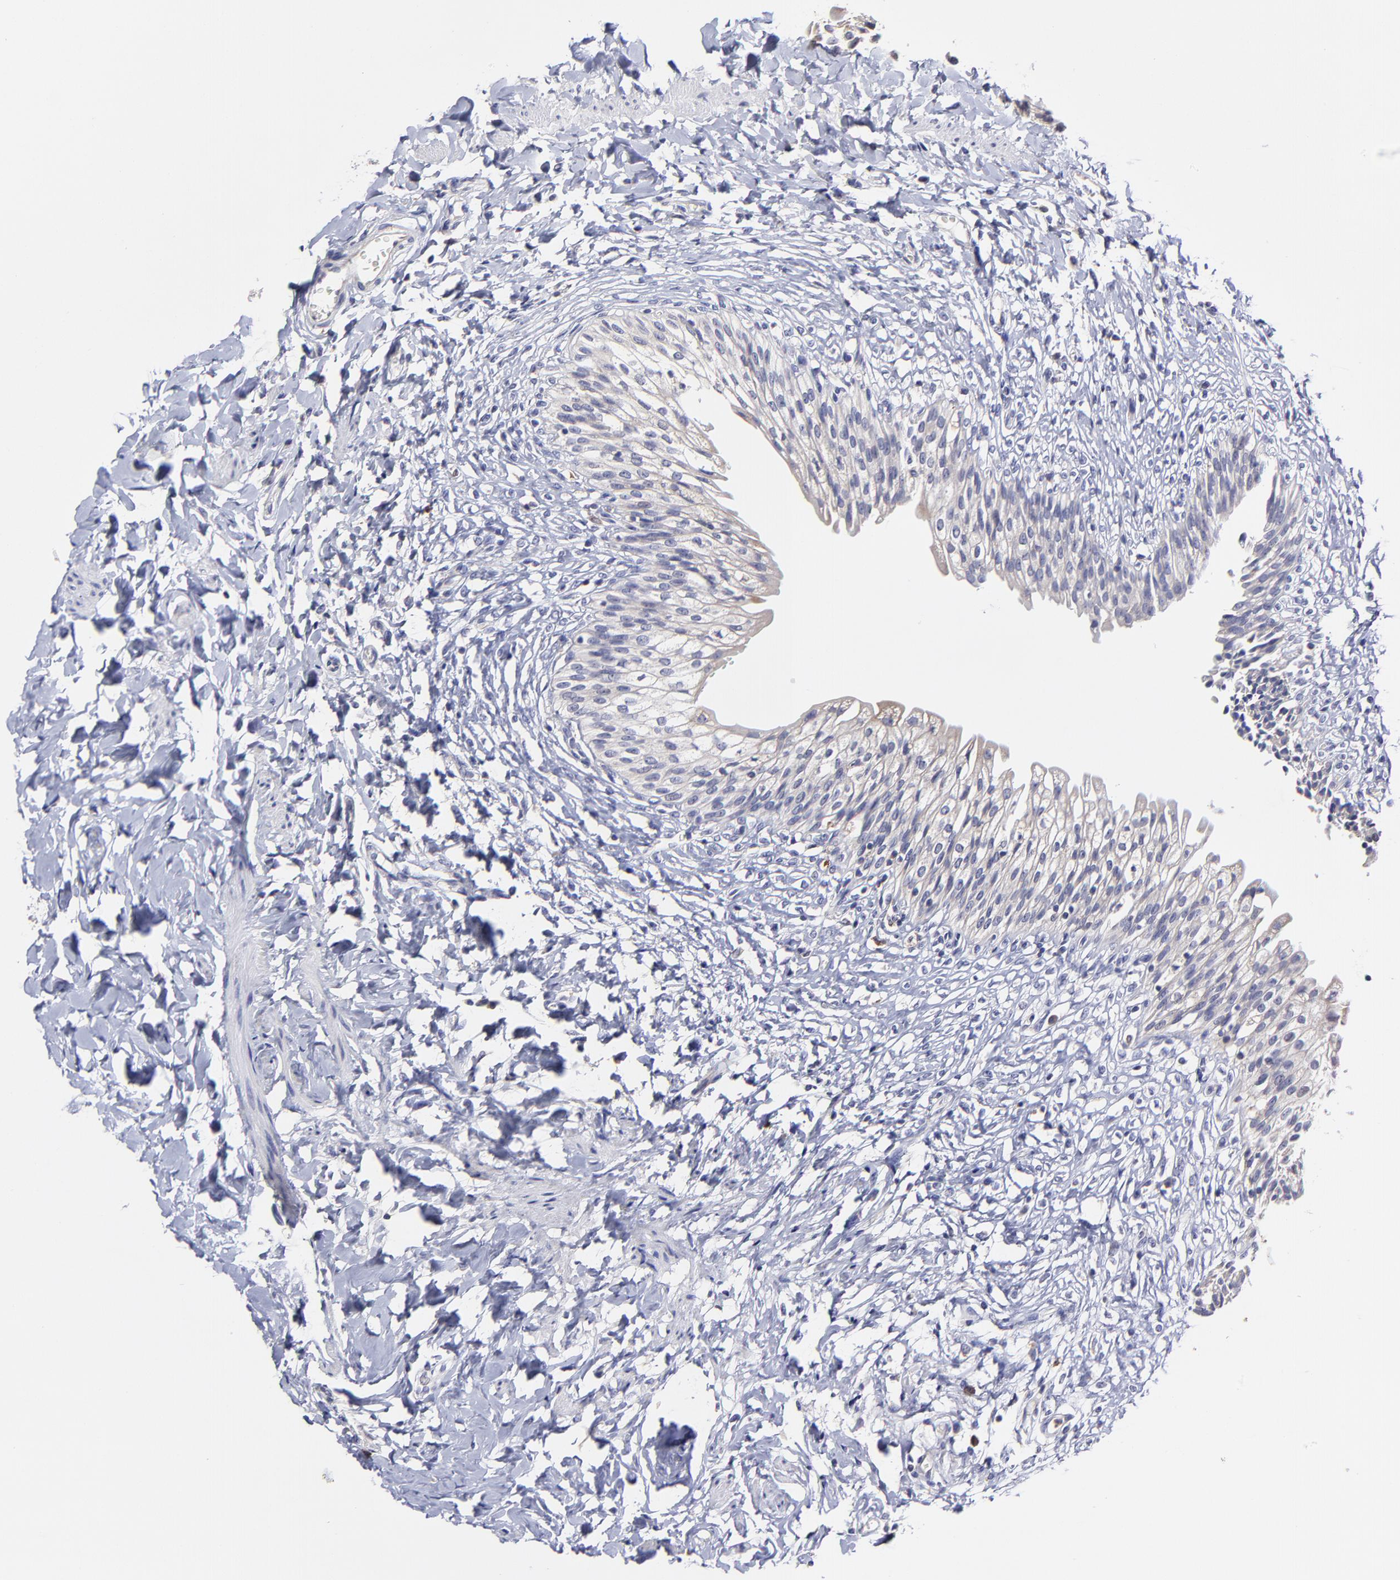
{"staining": {"intensity": "weak", "quantity": "25%-75%", "location": "cytoplasmic/membranous"}, "tissue": "urinary bladder", "cell_type": "Urothelial cells", "image_type": "normal", "snomed": [{"axis": "morphology", "description": "Normal tissue, NOS"}, {"axis": "morphology", "description": "Inflammation, NOS"}, {"axis": "topography", "description": "Urinary bladder"}], "caption": "Immunohistochemistry (IHC) staining of normal urinary bladder, which displays low levels of weak cytoplasmic/membranous staining in about 25%-75% of urothelial cells indicating weak cytoplasmic/membranous protein staining. The staining was performed using DAB (brown) for protein detection and nuclei were counterstained in hematoxylin (blue).", "gene": "GCSAM", "patient": {"sex": "female", "age": 80}}